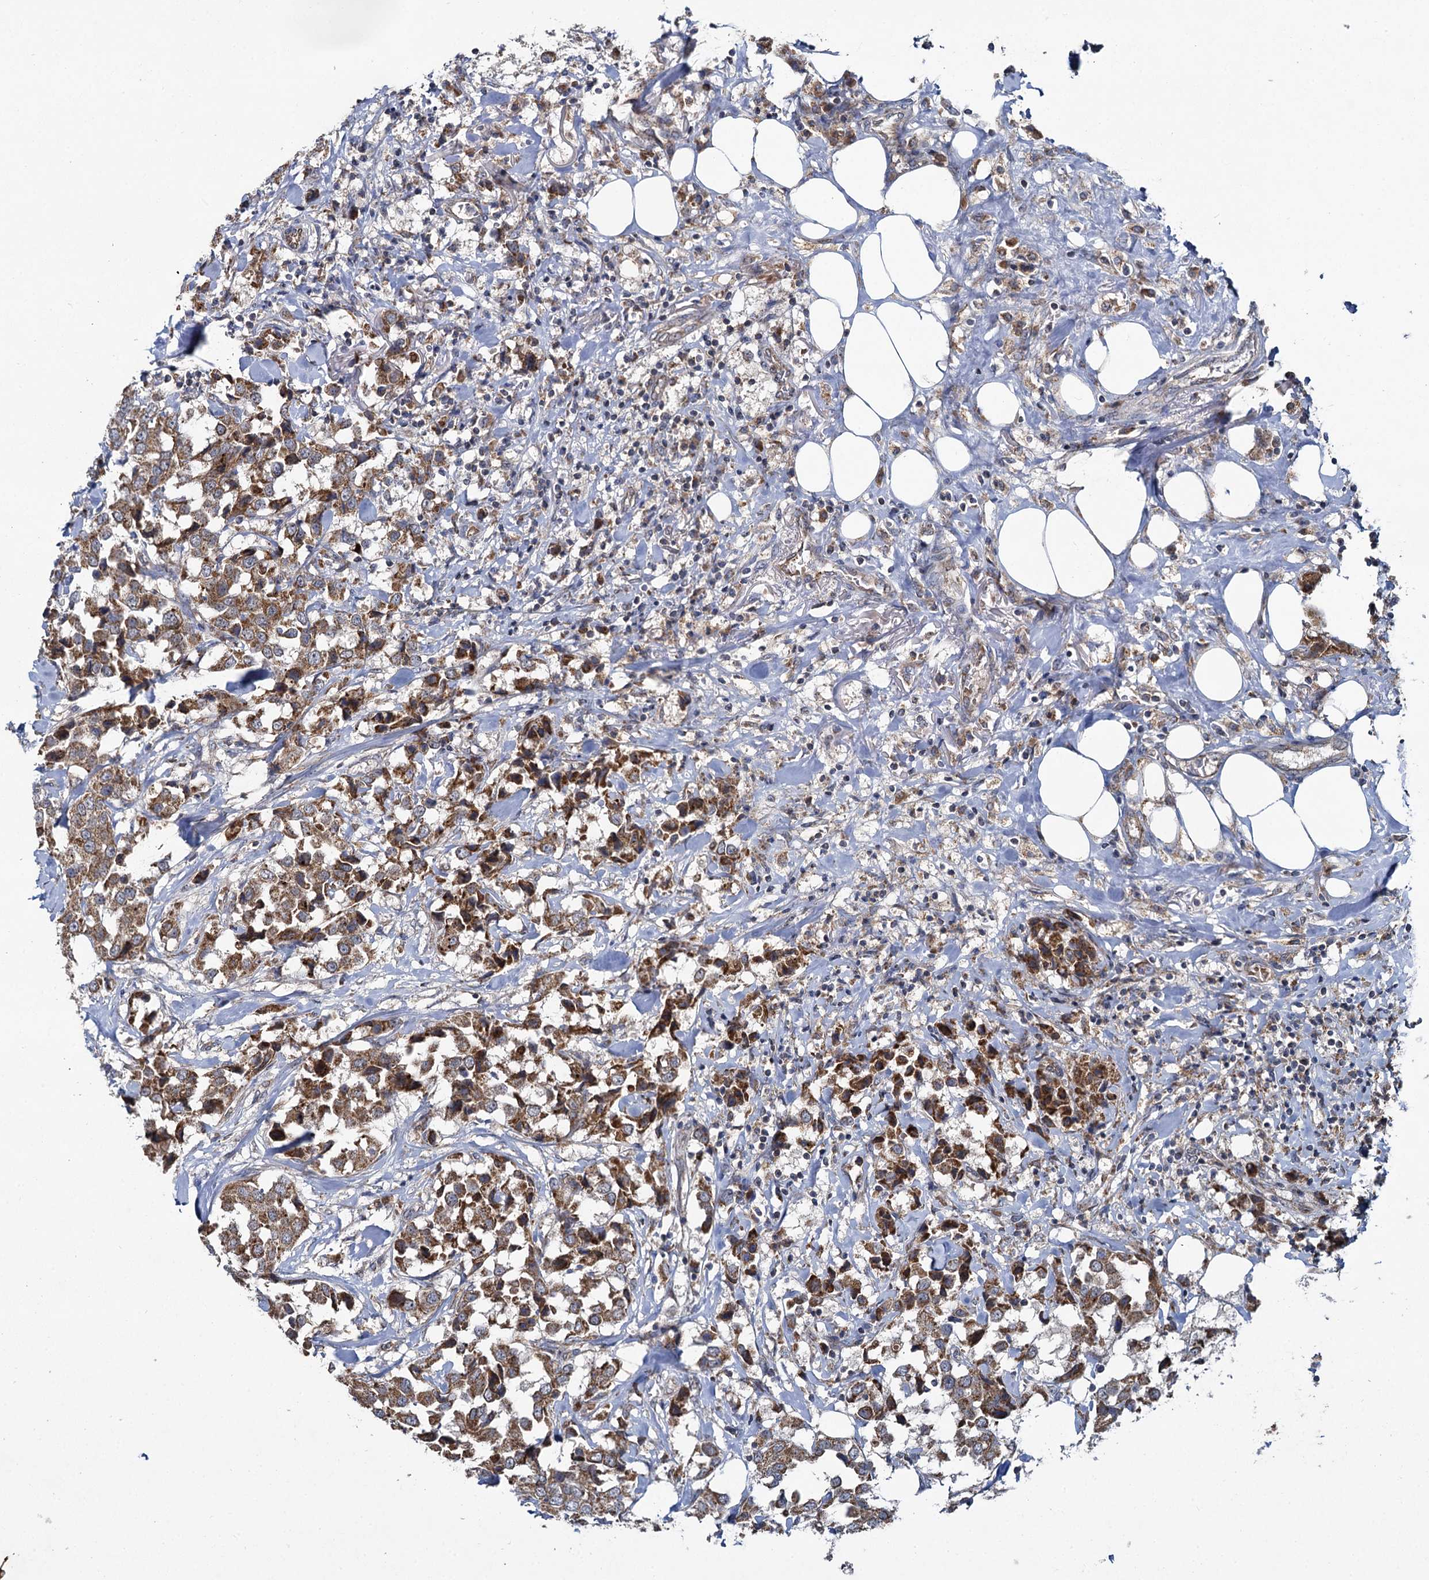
{"staining": {"intensity": "moderate", "quantity": ">75%", "location": "cytoplasmic/membranous"}, "tissue": "breast cancer", "cell_type": "Tumor cells", "image_type": "cancer", "snomed": [{"axis": "morphology", "description": "Duct carcinoma"}, {"axis": "topography", "description": "Breast"}], "caption": "Immunohistochemical staining of breast invasive ductal carcinoma demonstrates medium levels of moderate cytoplasmic/membranous staining in approximately >75% of tumor cells.", "gene": "METTL4", "patient": {"sex": "female", "age": 80}}